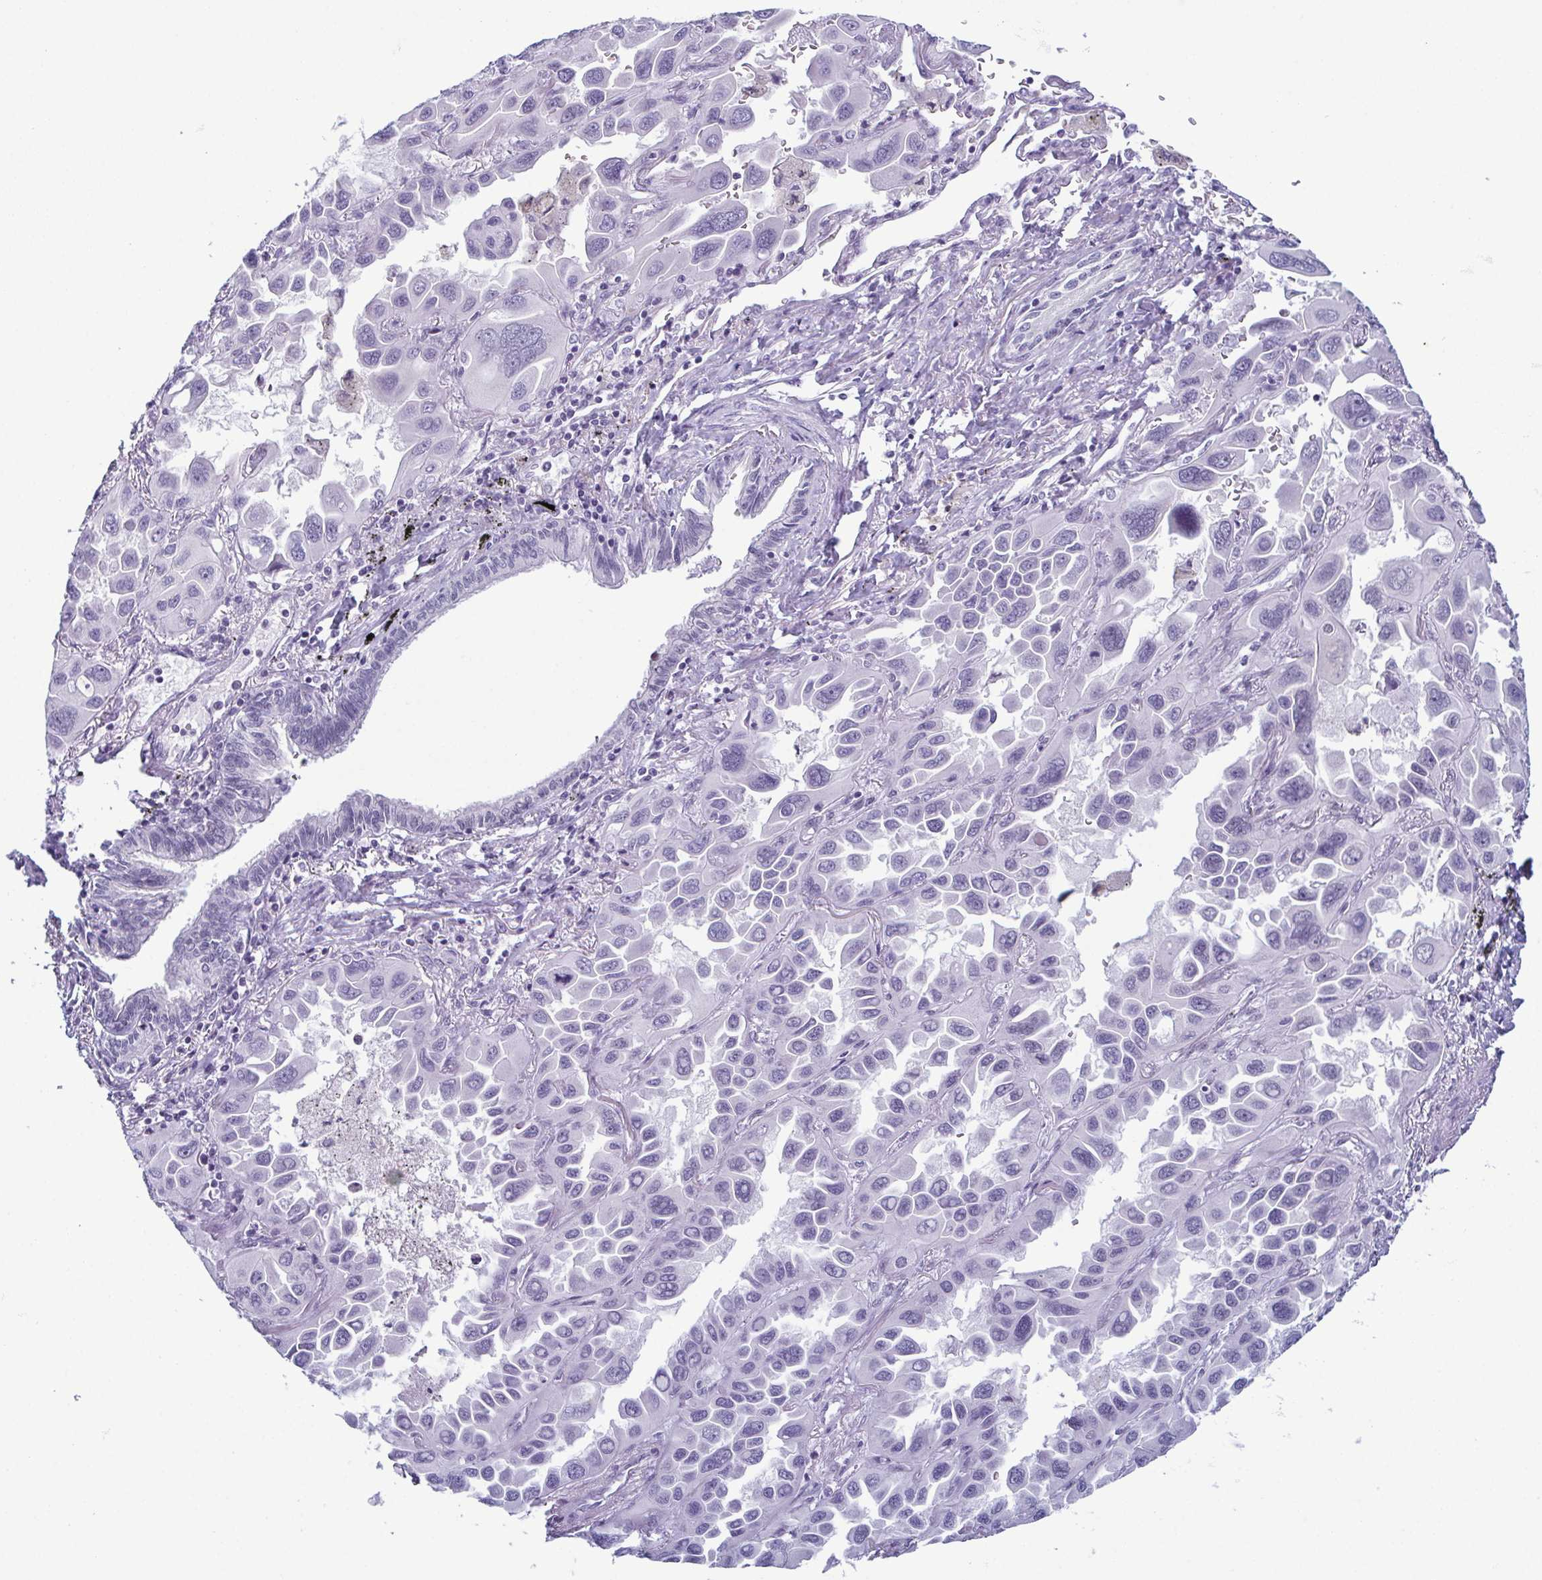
{"staining": {"intensity": "negative", "quantity": "none", "location": "none"}, "tissue": "lung cancer", "cell_type": "Tumor cells", "image_type": "cancer", "snomed": [{"axis": "morphology", "description": "Adenocarcinoma, NOS"}, {"axis": "topography", "description": "Lung"}], "caption": "This is an immunohistochemistry (IHC) micrograph of lung adenocarcinoma. There is no positivity in tumor cells.", "gene": "RBM7", "patient": {"sex": "male", "age": 64}}